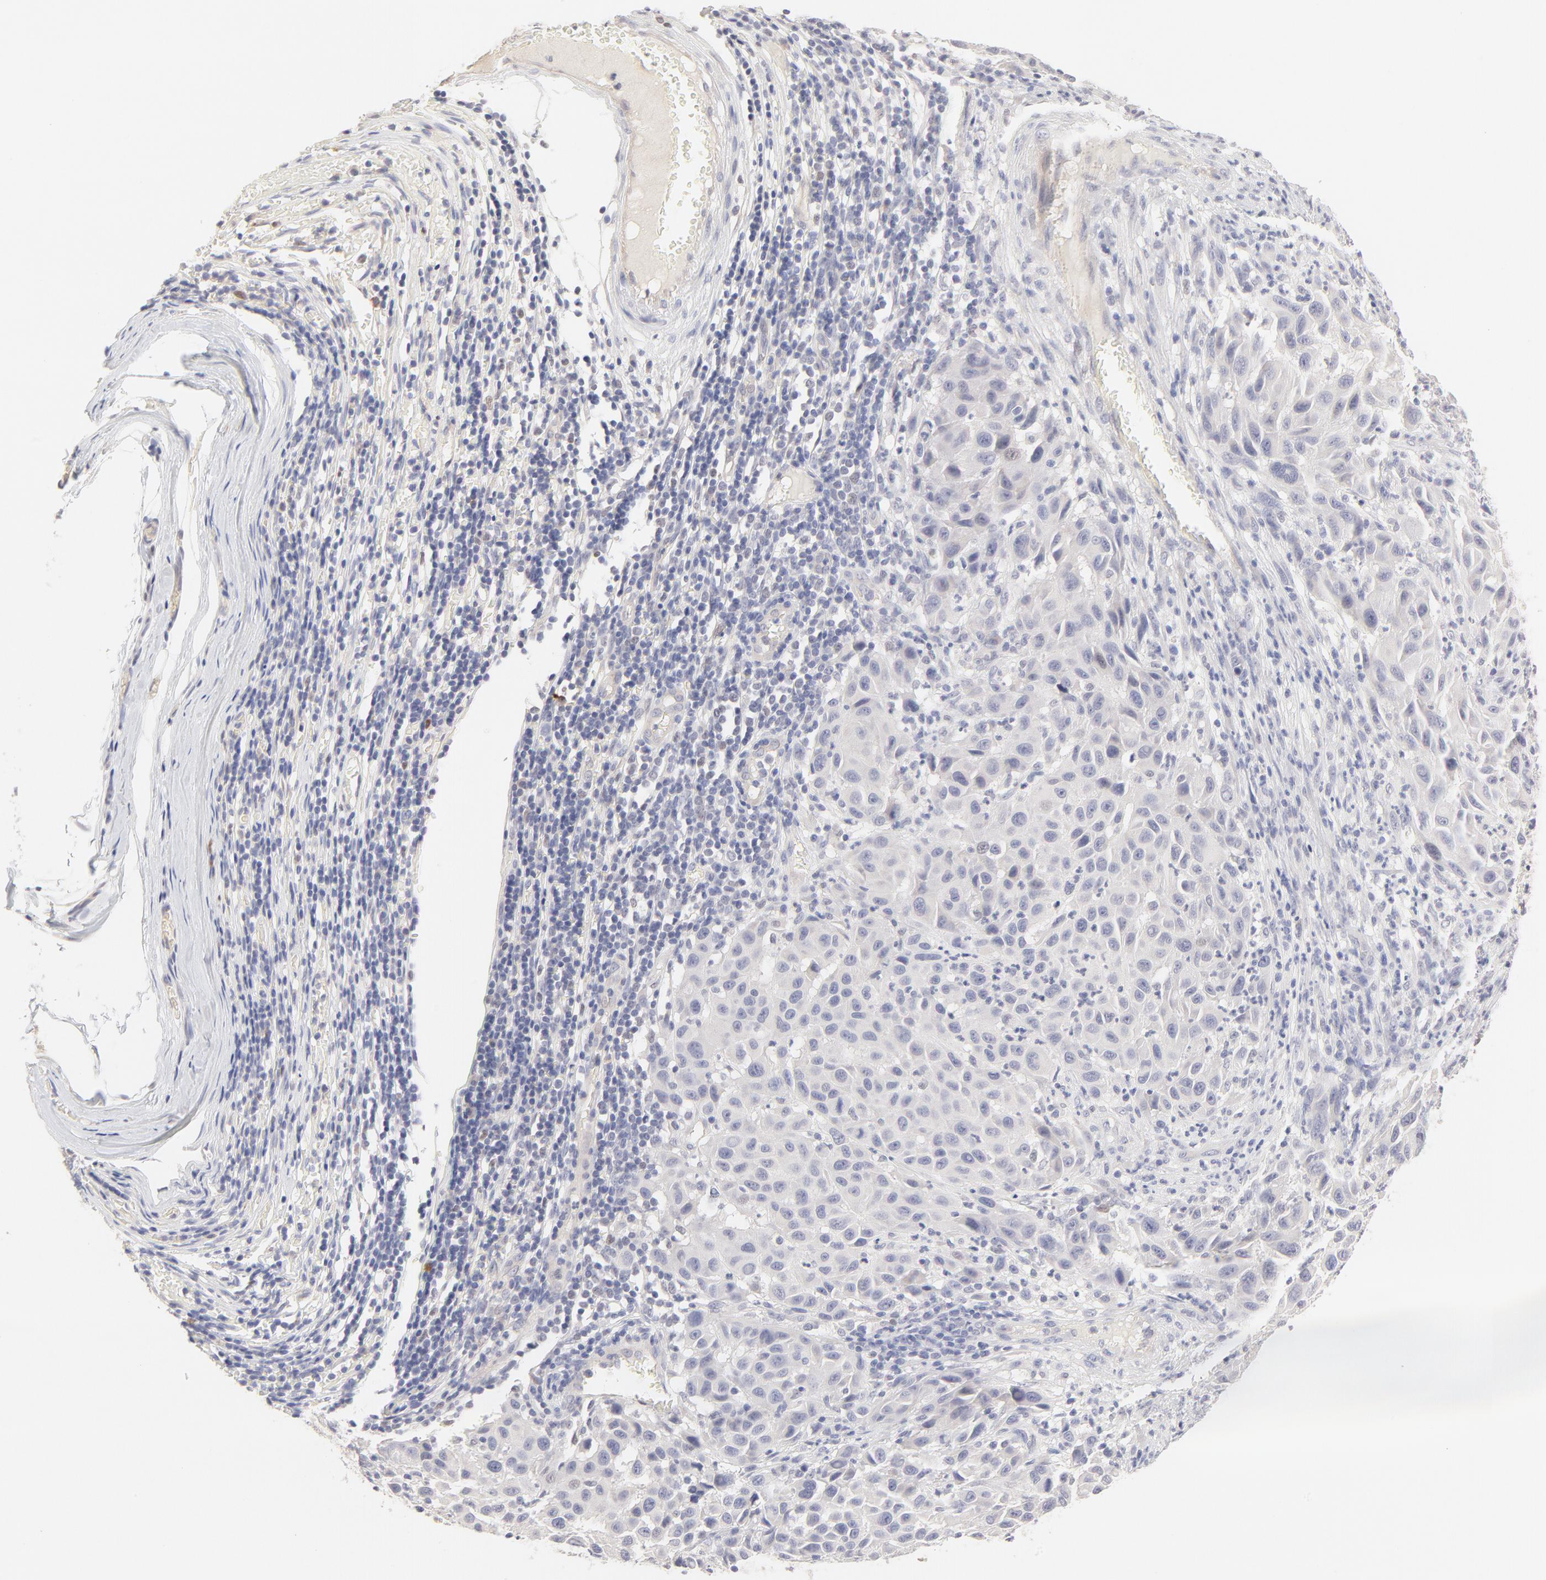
{"staining": {"intensity": "weak", "quantity": "25%-75%", "location": "cytoplasmic/membranous"}, "tissue": "melanoma", "cell_type": "Tumor cells", "image_type": "cancer", "snomed": [{"axis": "morphology", "description": "Malignant melanoma, Metastatic site"}, {"axis": "topography", "description": "Lymph node"}], "caption": "Immunohistochemistry photomicrograph of neoplastic tissue: human malignant melanoma (metastatic site) stained using immunohistochemistry demonstrates low levels of weak protein expression localized specifically in the cytoplasmic/membranous of tumor cells, appearing as a cytoplasmic/membranous brown color.", "gene": "ELF3", "patient": {"sex": "male", "age": 61}}